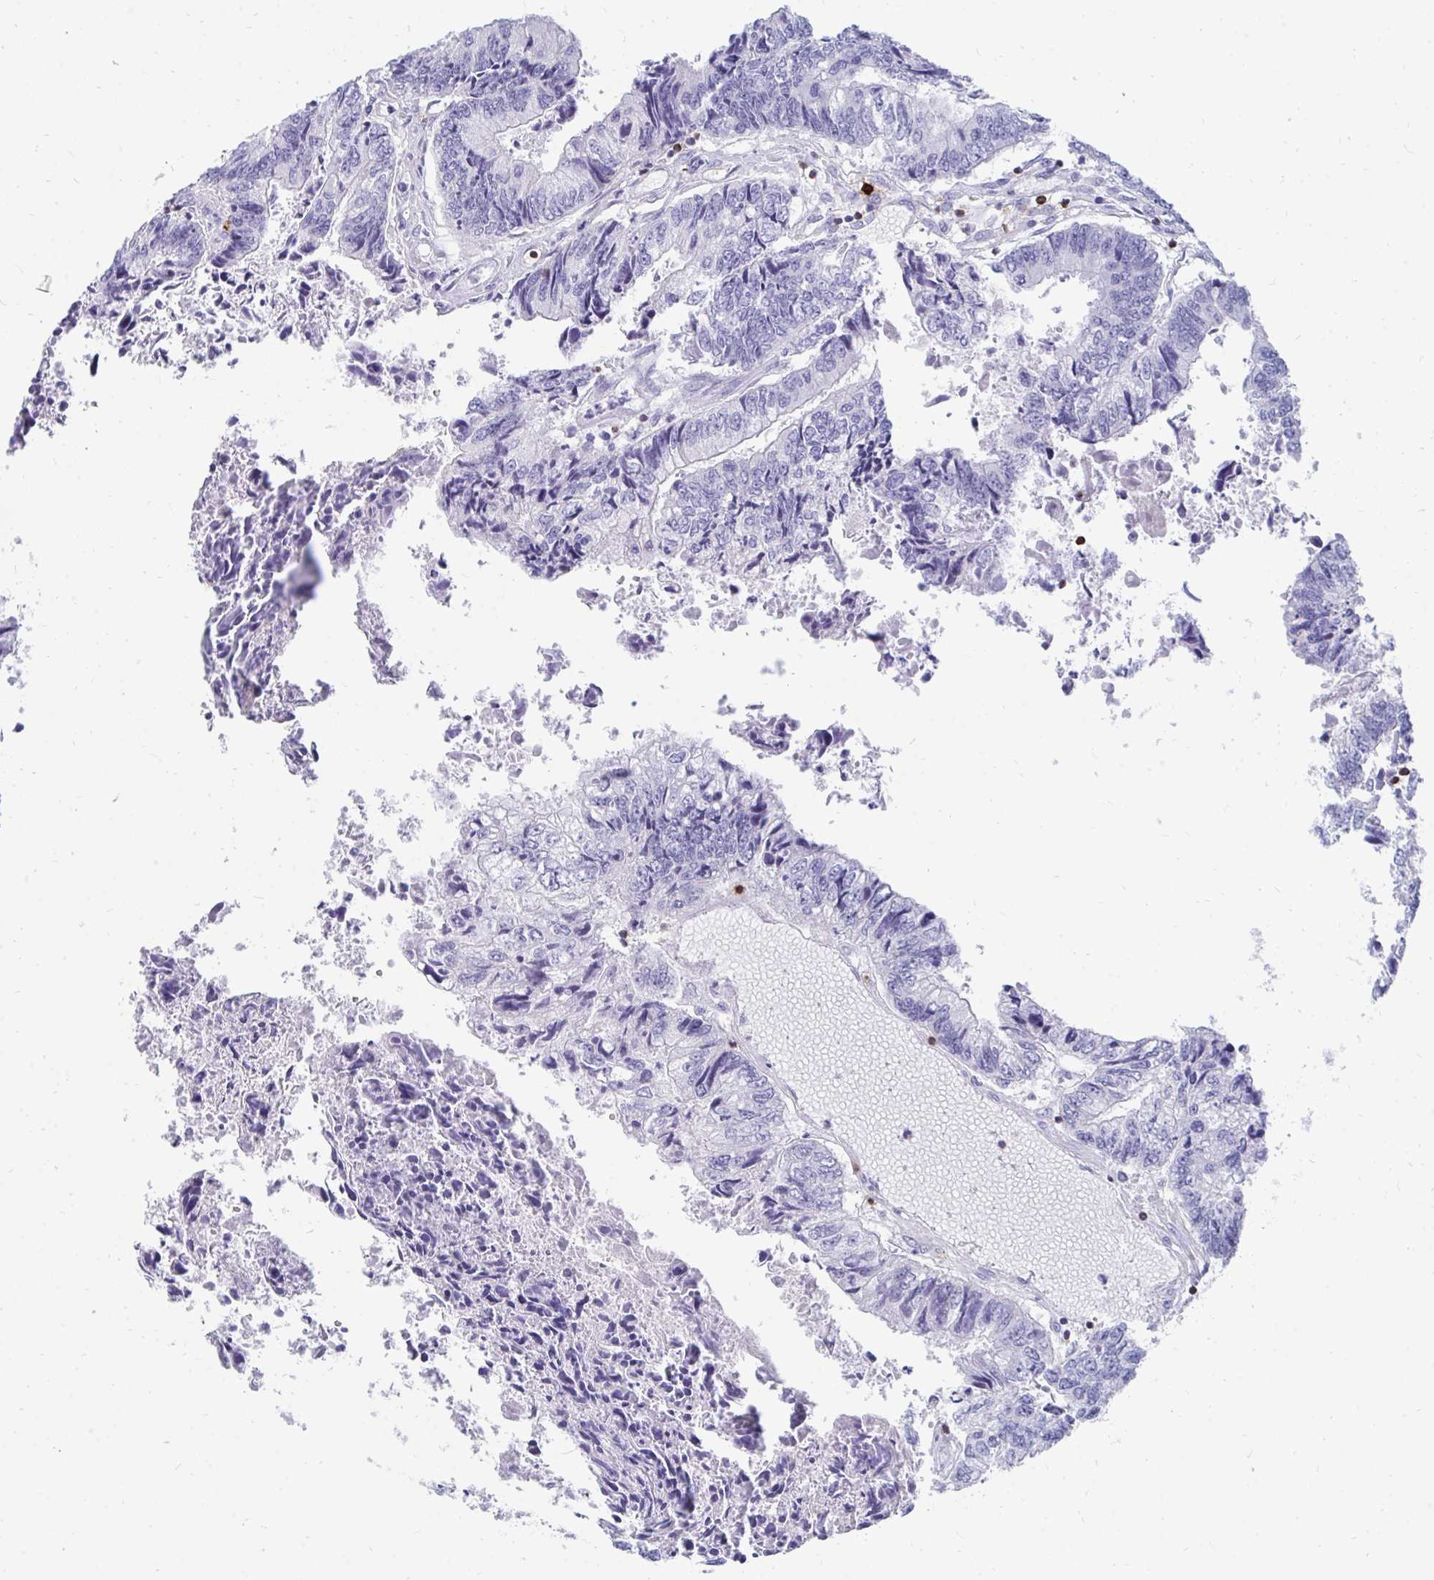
{"staining": {"intensity": "negative", "quantity": "none", "location": "none"}, "tissue": "colorectal cancer", "cell_type": "Tumor cells", "image_type": "cancer", "snomed": [{"axis": "morphology", "description": "Adenocarcinoma, NOS"}, {"axis": "topography", "description": "Colon"}], "caption": "This is a photomicrograph of immunohistochemistry (IHC) staining of colorectal adenocarcinoma, which shows no expression in tumor cells.", "gene": "CD7", "patient": {"sex": "male", "age": 86}}